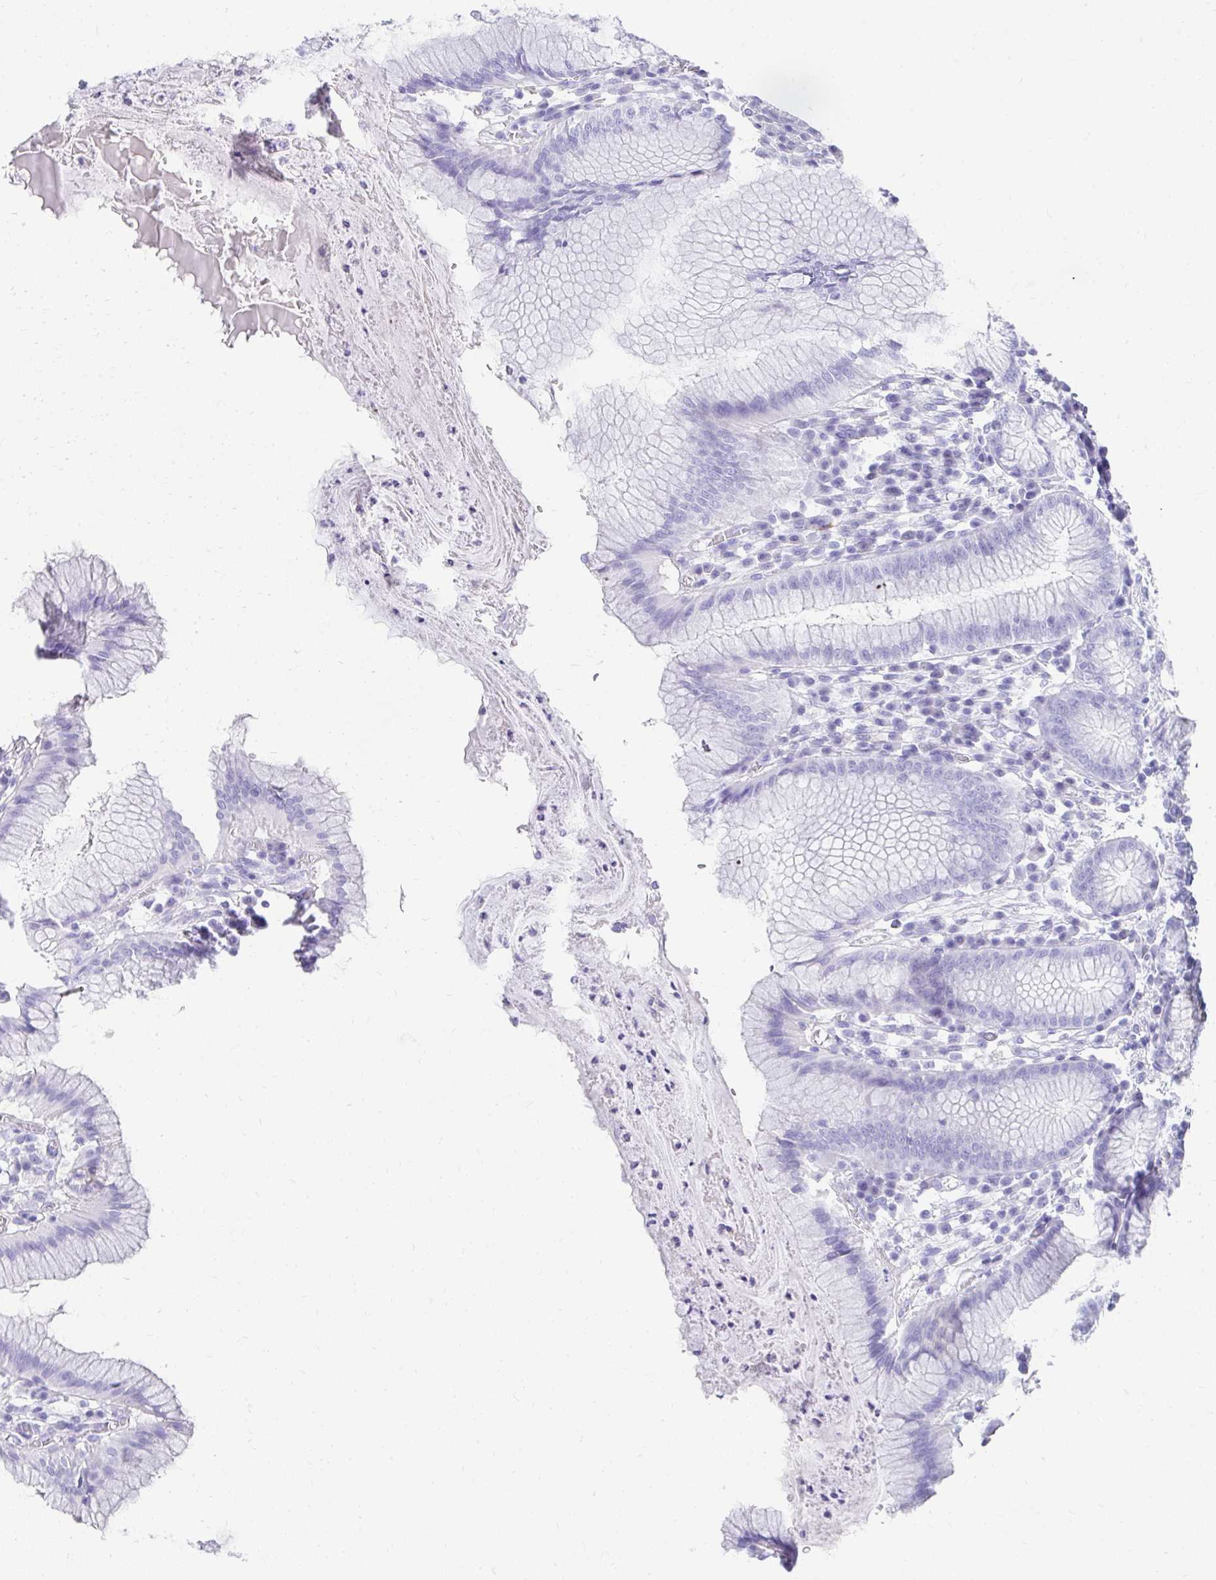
{"staining": {"intensity": "negative", "quantity": "none", "location": "none"}, "tissue": "stomach", "cell_type": "Glandular cells", "image_type": "normal", "snomed": [{"axis": "morphology", "description": "Normal tissue, NOS"}, {"axis": "topography", "description": "Stomach"}], "caption": "Human stomach stained for a protein using immunohistochemistry reveals no staining in glandular cells.", "gene": "TNNT1", "patient": {"sex": "male", "age": 55}}